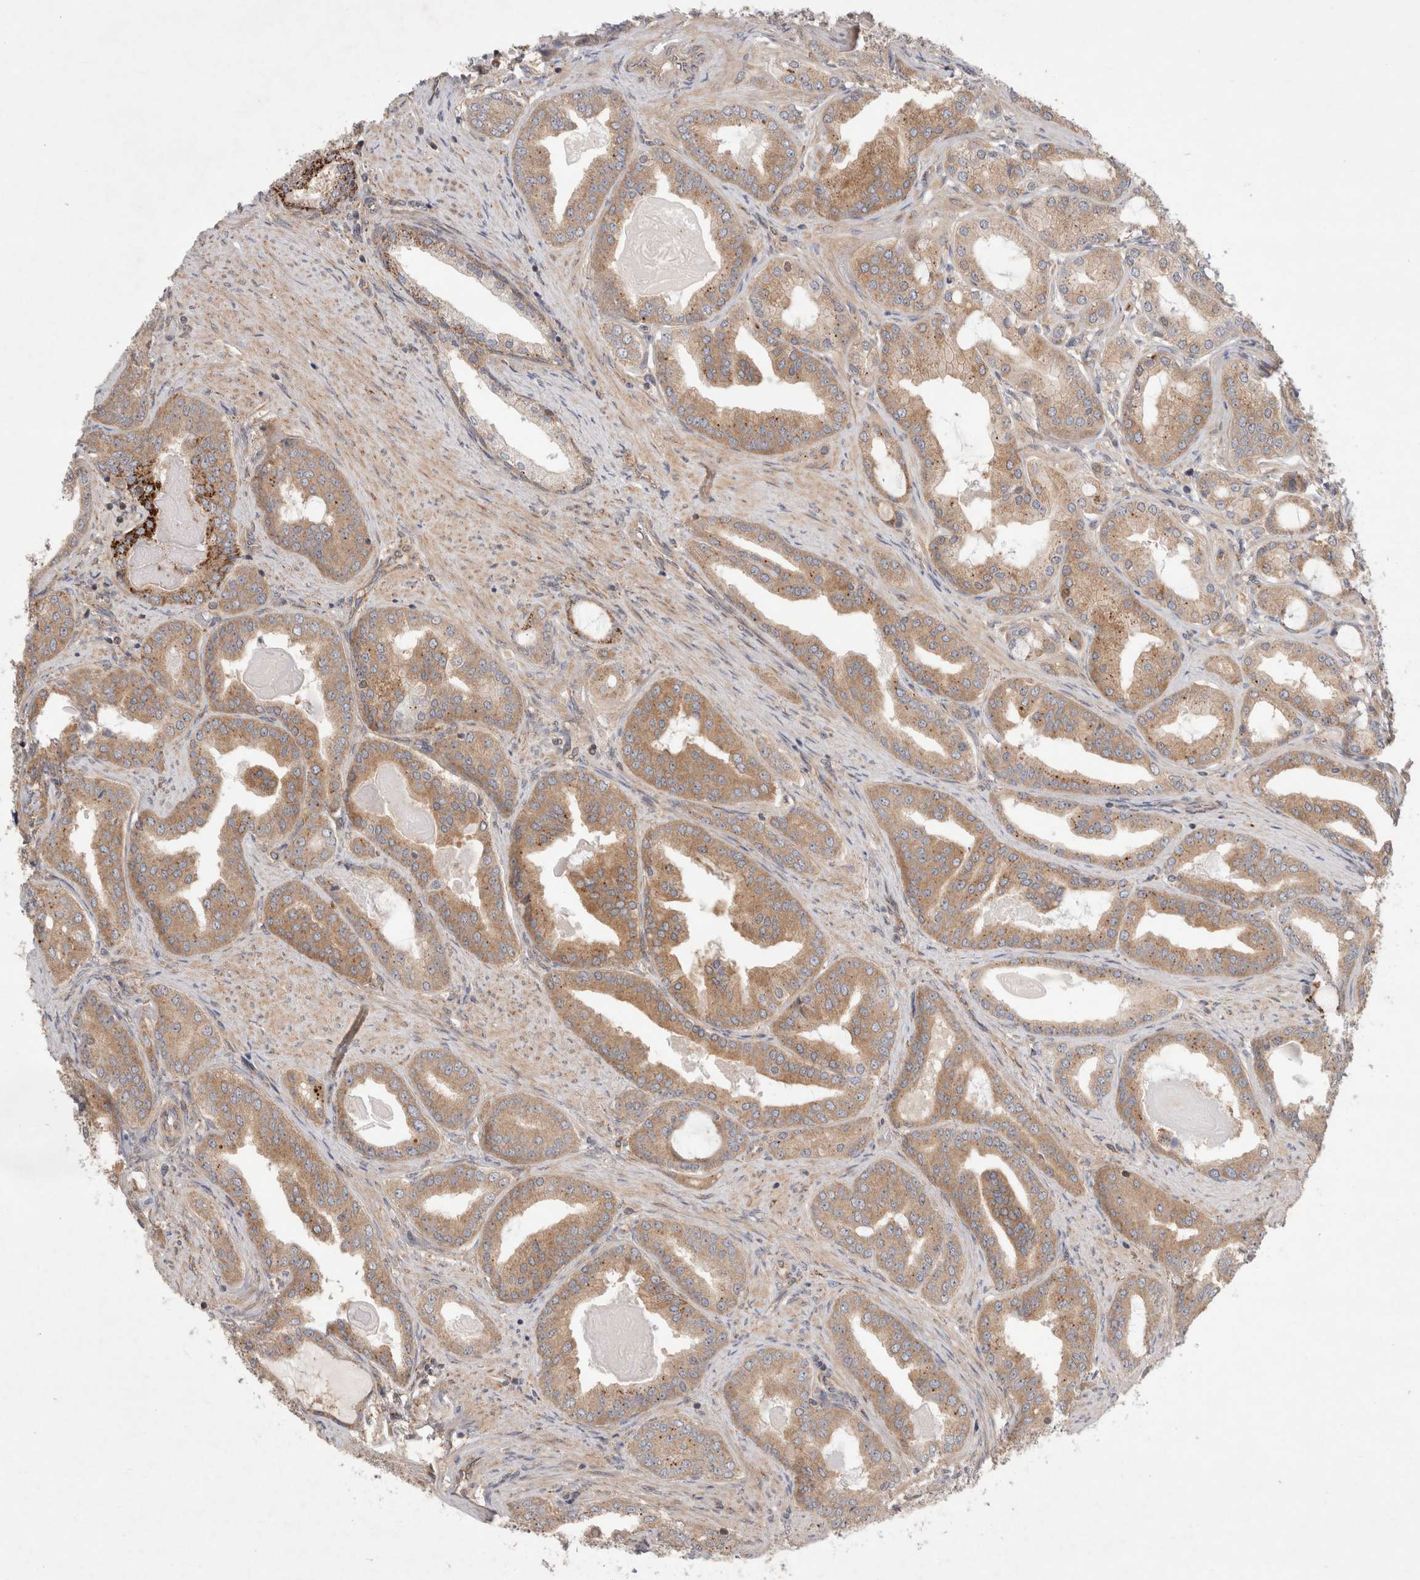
{"staining": {"intensity": "moderate", "quantity": ">75%", "location": "cytoplasmic/membranous"}, "tissue": "prostate cancer", "cell_type": "Tumor cells", "image_type": "cancer", "snomed": [{"axis": "morphology", "description": "Adenocarcinoma, High grade"}, {"axis": "topography", "description": "Prostate"}], "caption": "Prostate cancer (high-grade adenocarcinoma) stained for a protein (brown) reveals moderate cytoplasmic/membranous positive staining in about >75% of tumor cells.", "gene": "HROB", "patient": {"sex": "male", "age": 60}}